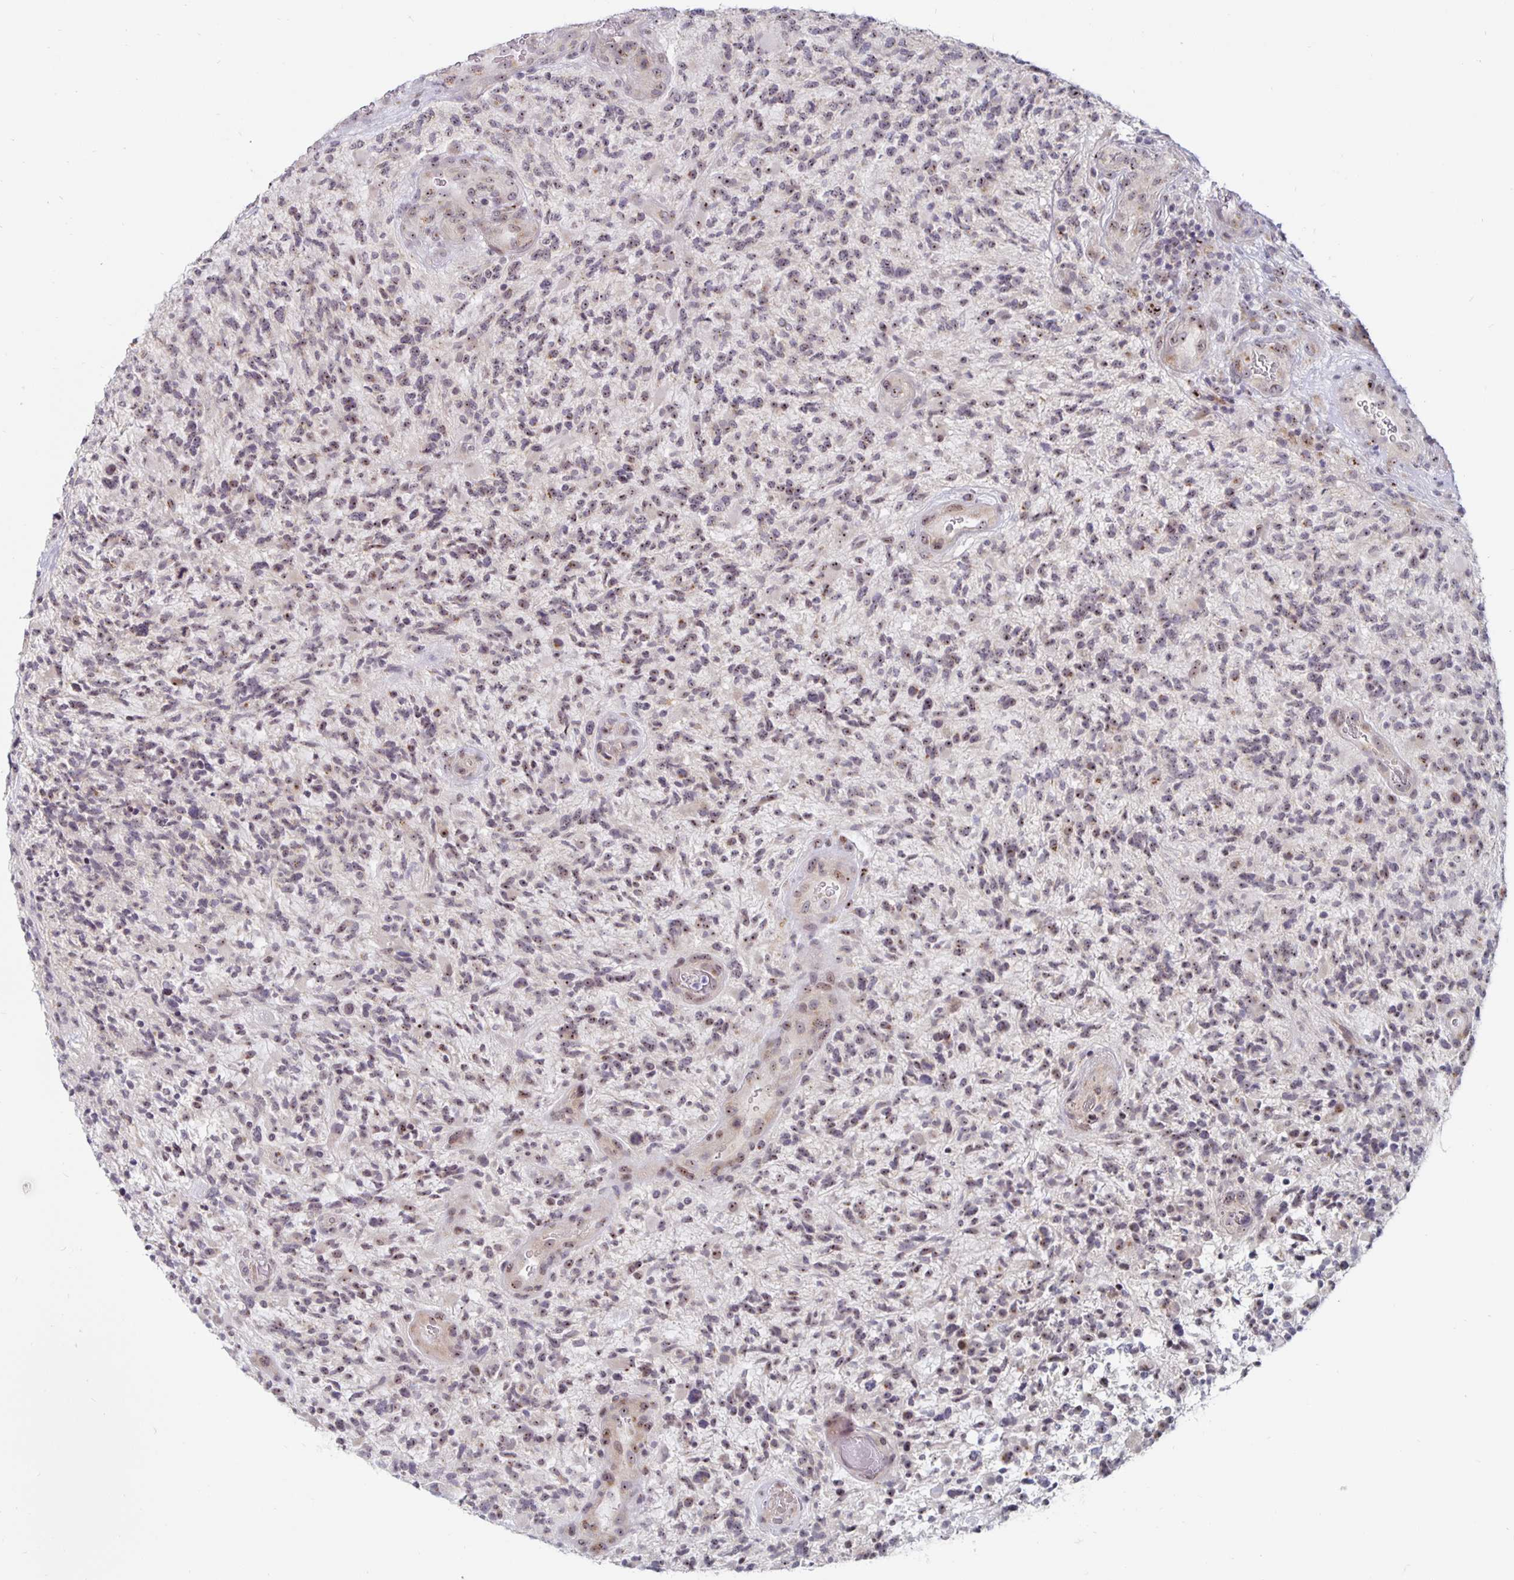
{"staining": {"intensity": "weak", "quantity": "25%-75%", "location": "nuclear"}, "tissue": "glioma", "cell_type": "Tumor cells", "image_type": "cancer", "snomed": [{"axis": "morphology", "description": "Glioma, malignant, High grade"}, {"axis": "topography", "description": "Brain"}], "caption": "Malignant glioma (high-grade) stained for a protein (brown) shows weak nuclear positive staining in about 25%-75% of tumor cells.", "gene": "NUP85", "patient": {"sex": "female", "age": 71}}